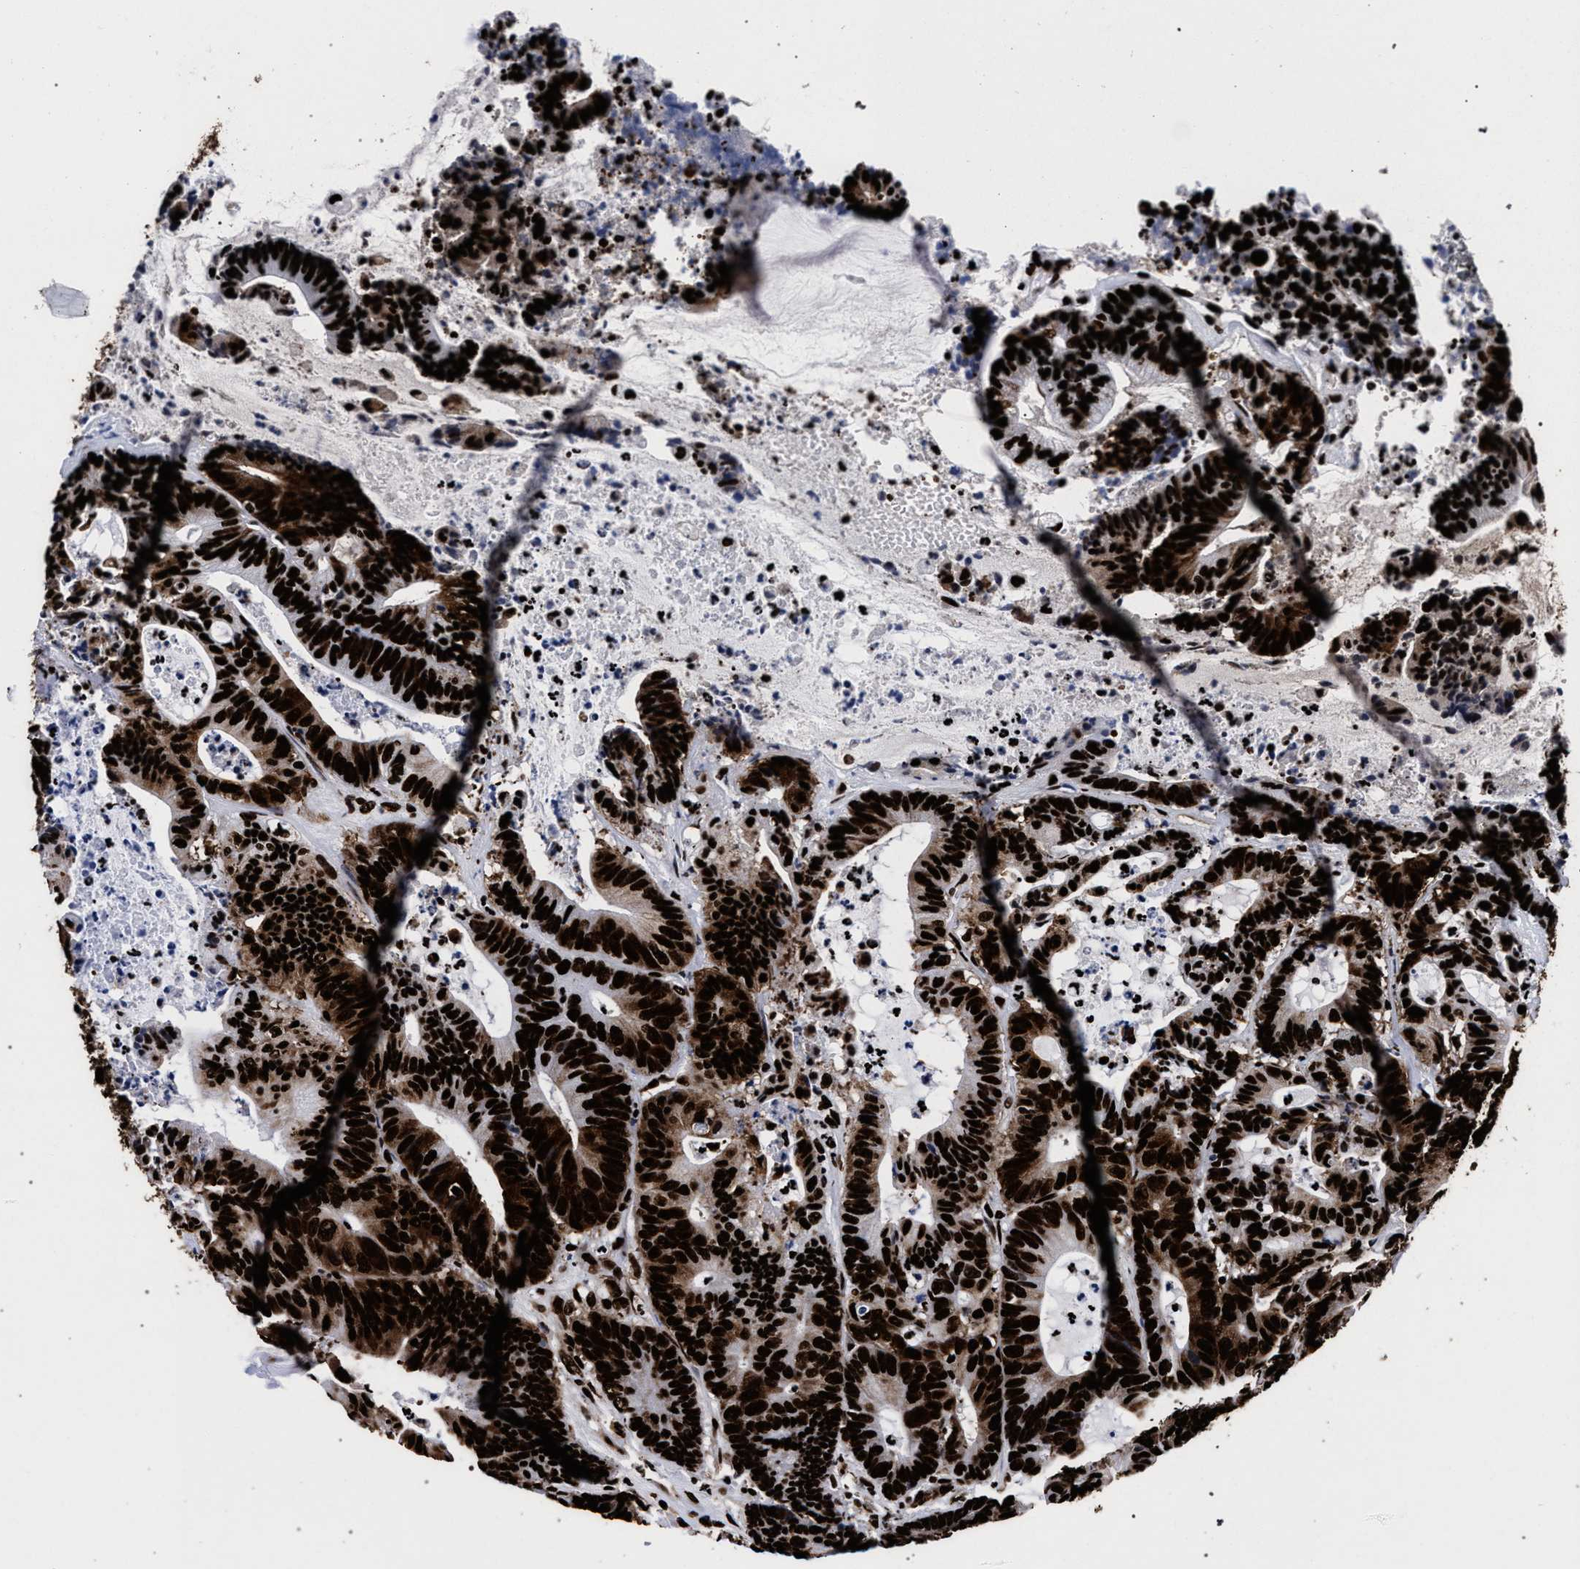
{"staining": {"intensity": "strong", "quantity": ">75%", "location": "cytoplasmic/membranous,nuclear"}, "tissue": "colorectal cancer", "cell_type": "Tumor cells", "image_type": "cancer", "snomed": [{"axis": "morphology", "description": "Adenocarcinoma, NOS"}, {"axis": "topography", "description": "Colon"}], "caption": "Protein expression analysis of colorectal cancer (adenocarcinoma) reveals strong cytoplasmic/membranous and nuclear expression in approximately >75% of tumor cells.", "gene": "HNRNPA1", "patient": {"sex": "female", "age": 84}}